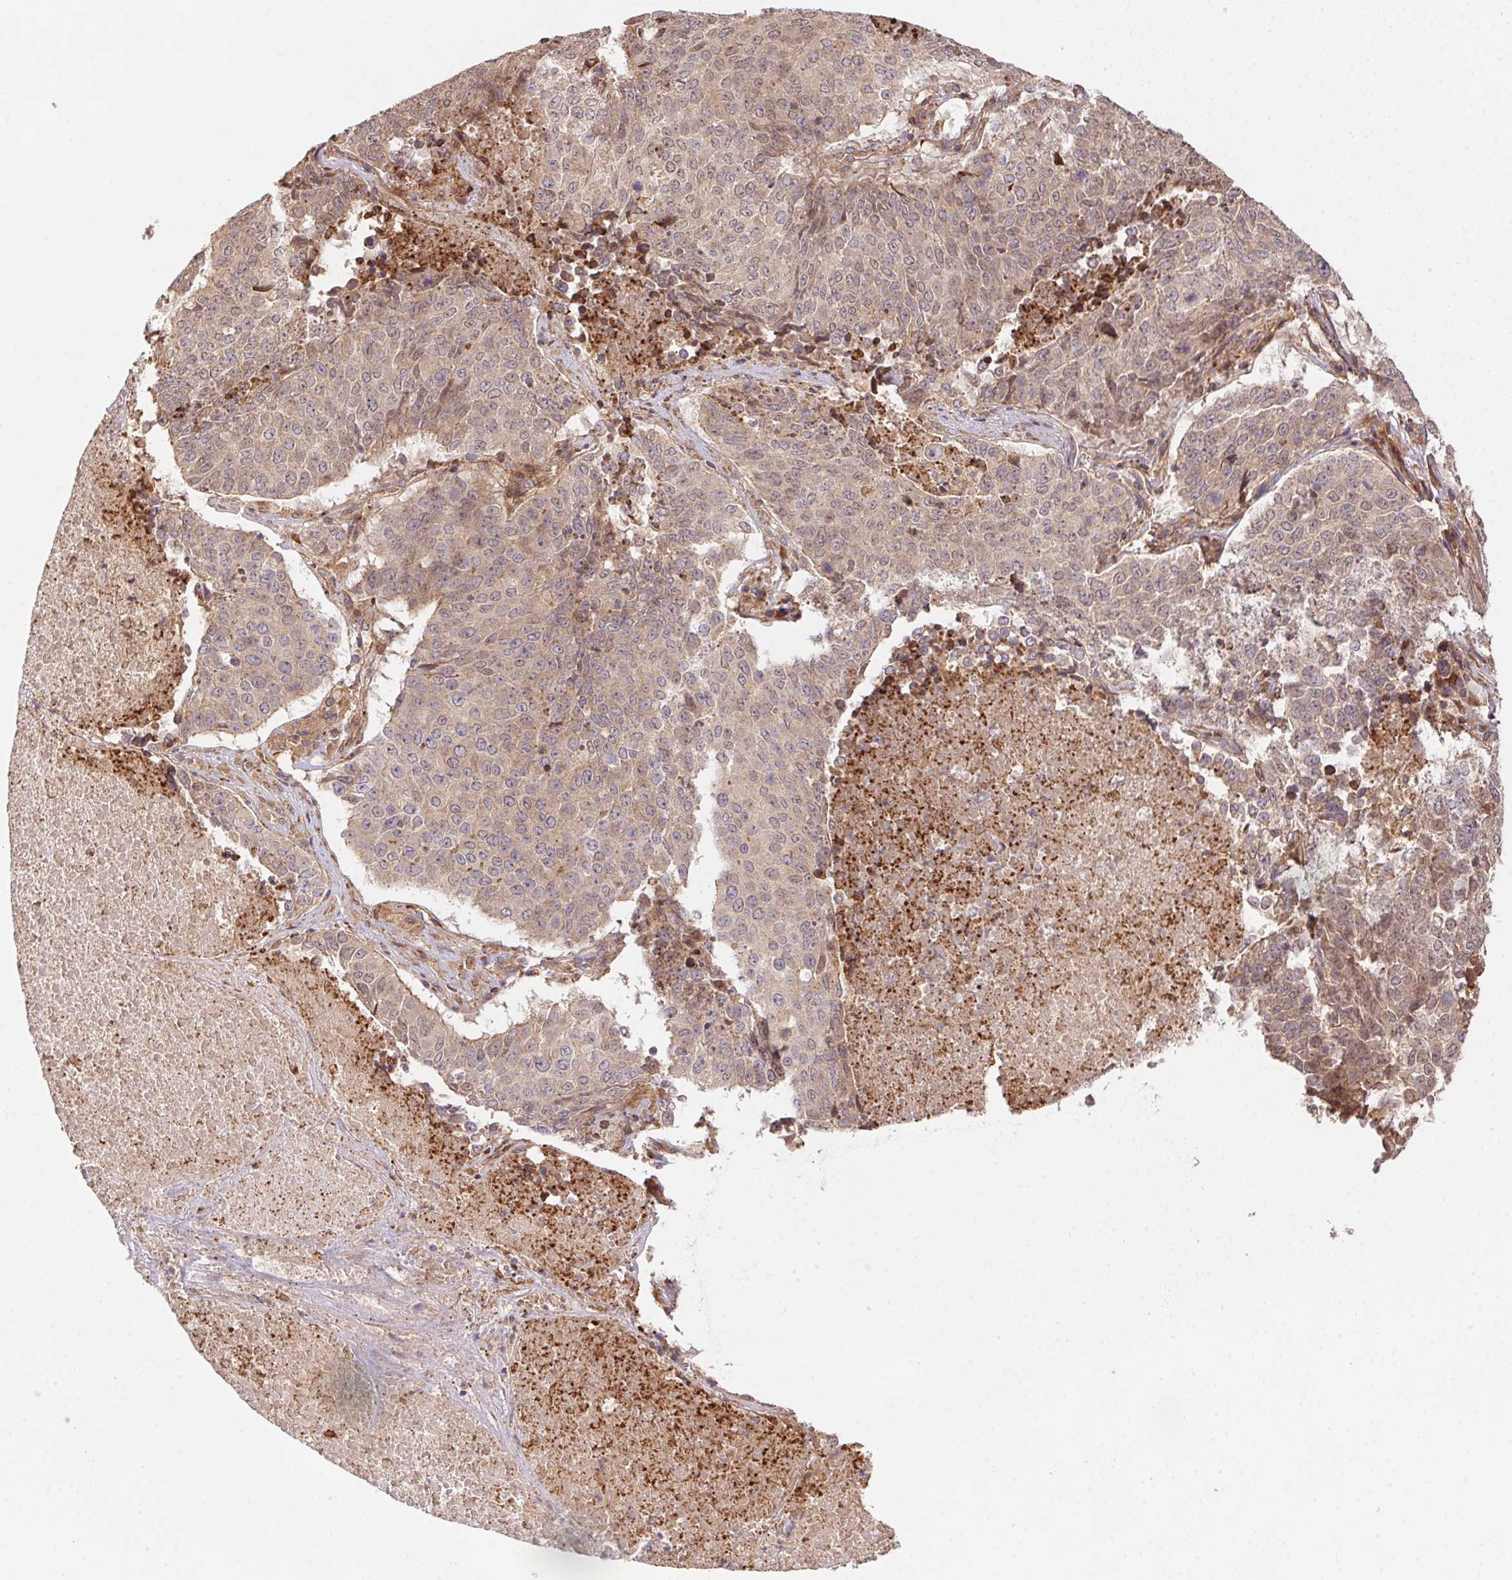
{"staining": {"intensity": "weak", "quantity": ">75%", "location": "cytoplasmic/membranous"}, "tissue": "lung cancer", "cell_type": "Tumor cells", "image_type": "cancer", "snomed": [{"axis": "morphology", "description": "Normal tissue, NOS"}, {"axis": "morphology", "description": "Squamous cell carcinoma, NOS"}, {"axis": "topography", "description": "Bronchus"}, {"axis": "topography", "description": "Lung"}], "caption": "There is low levels of weak cytoplasmic/membranous expression in tumor cells of lung cancer, as demonstrated by immunohistochemical staining (brown color).", "gene": "MEX3D", "patient": {"sex": "male", "age": 64}}